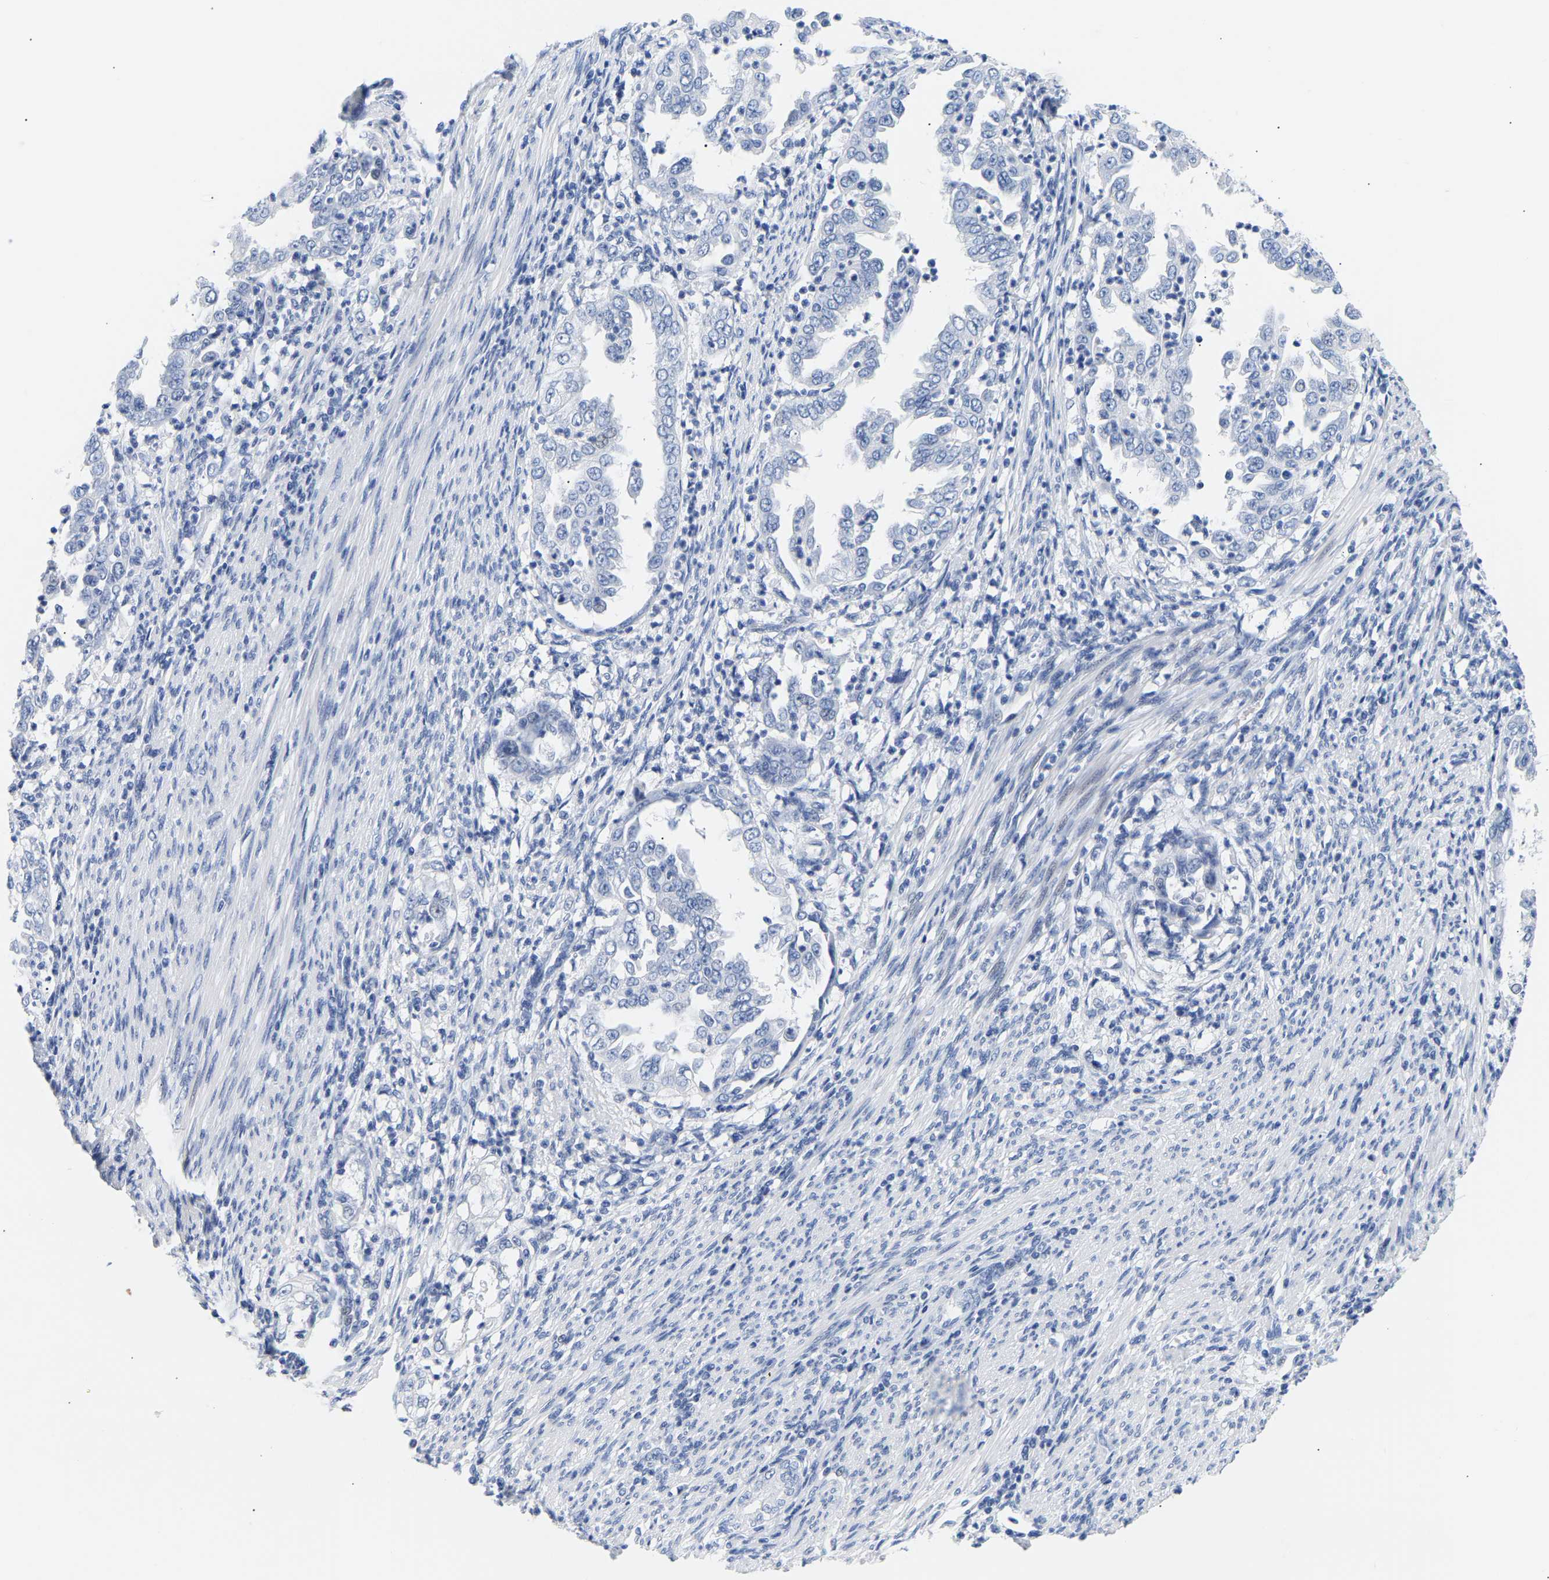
{"staining": {"intensity": "negative", "quantity": "none", "location": "none"}, "tissue": "endometrial cancer", "cell_type": "Tumor cells", "image_type": "cancer", "snomed": [{"axis": "morphology", "description": "Adenocarcinoma, NOS"}, {"axis": "topography", "description": "Endometrium"}], "caption": "Tumor cells show no significant positivity in adenocarcinoma (endometrial).", "gene": "SPINK2", "patient": {"sex": "female", "age": 85}}